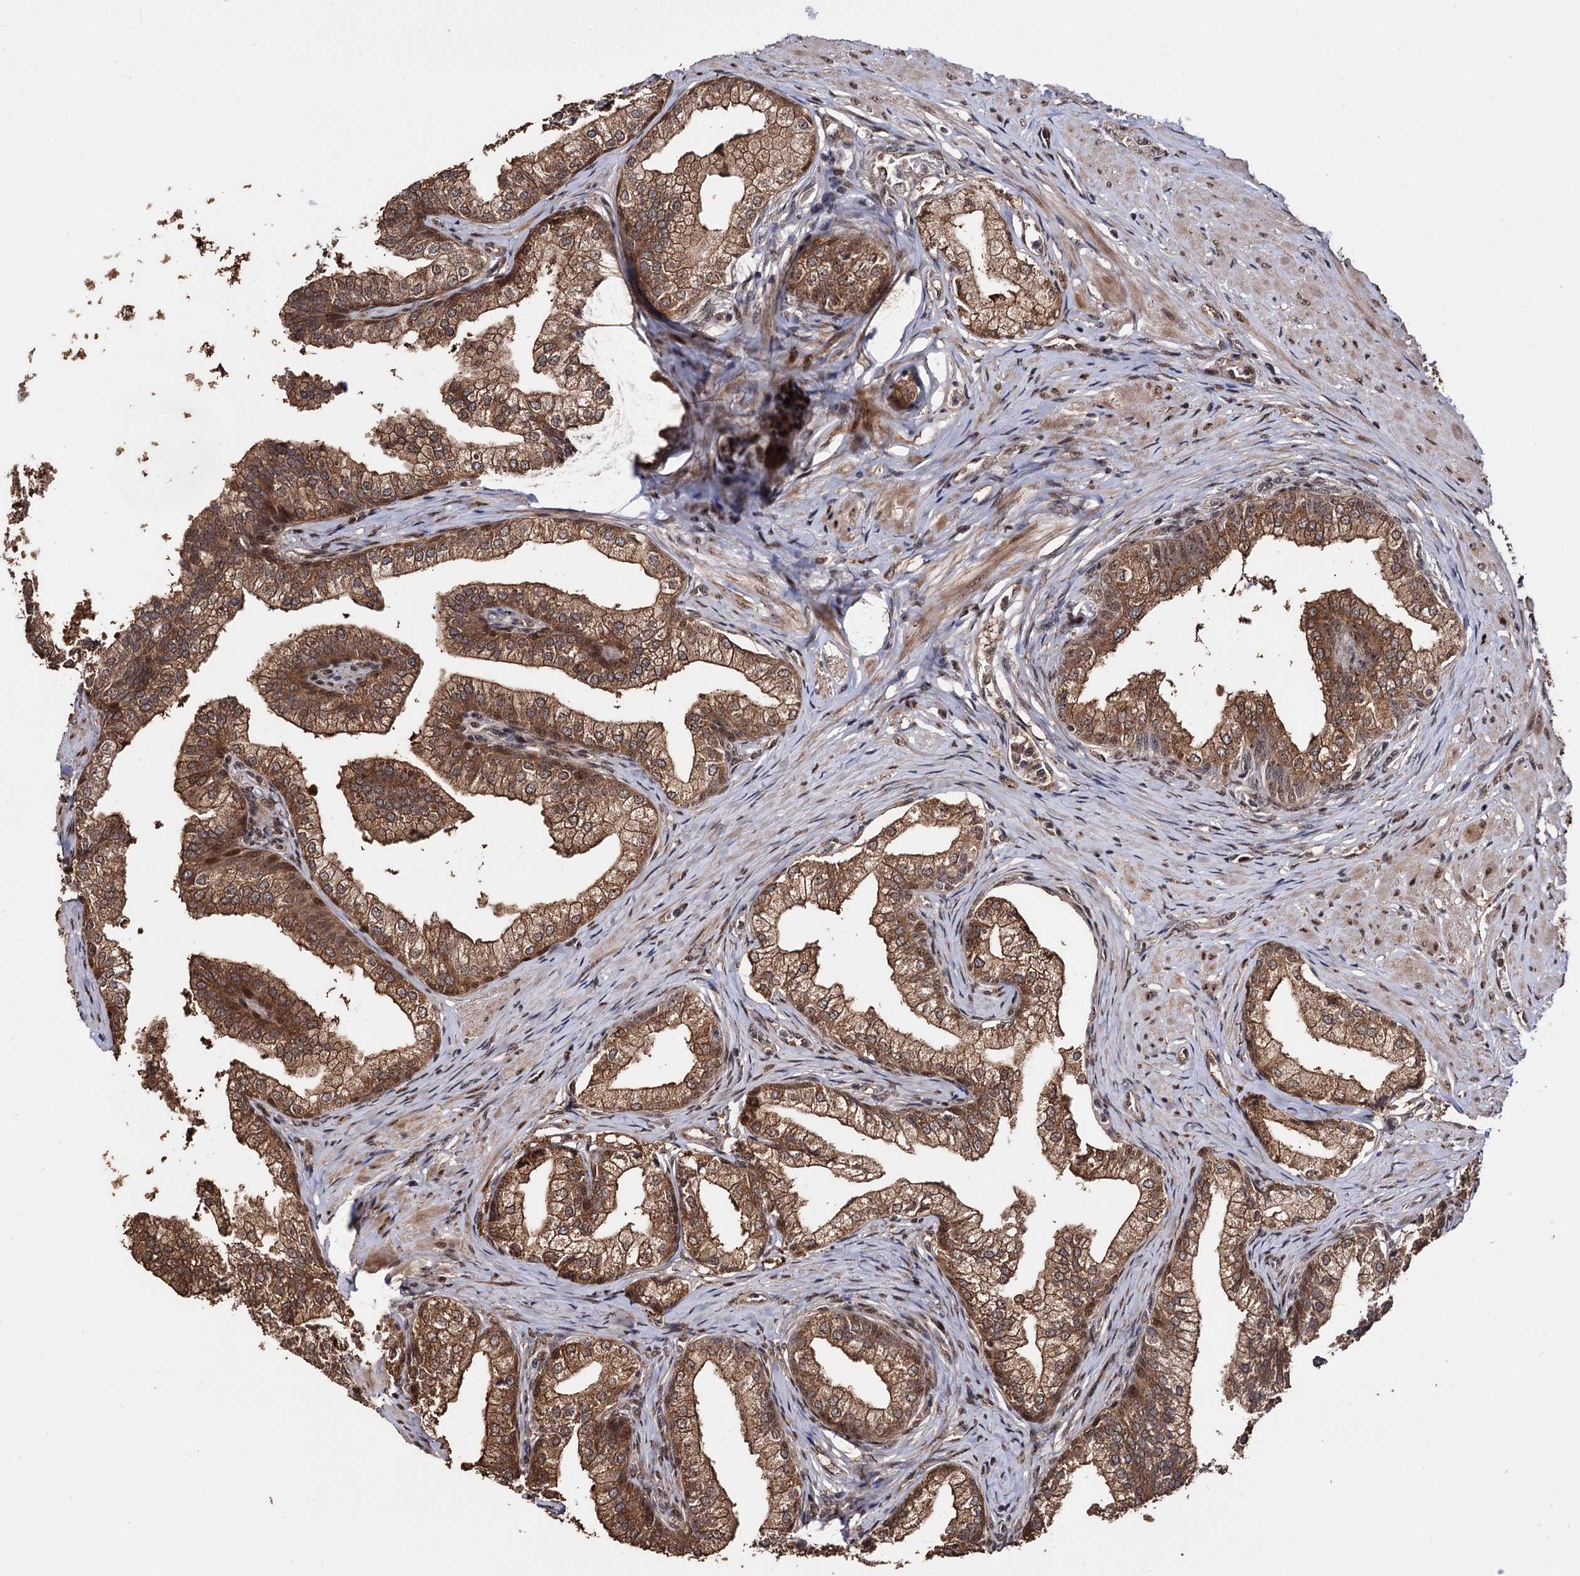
{"staining": {"intensity": "moderate", "quantity": ">75%", "location": "cytoplasmic/membranous,nuclear"}, "tissue": "prostate", "cell_type": "Glandular cells", "image_type": "normal", "snomed": [{"axis": "morphology", "description": "Normal tissue, NOS"}, {"axis": "topography", "description": "Prostate"}], "caption": "Glandular cells reveal moderate cytoplasmic/membranous,nuclear expression in approximately >75% of cells in benign prostate. Nuclei are stained in blue.", "gene": "PIGB", "patient": {"sex": "male", "age": 60}}